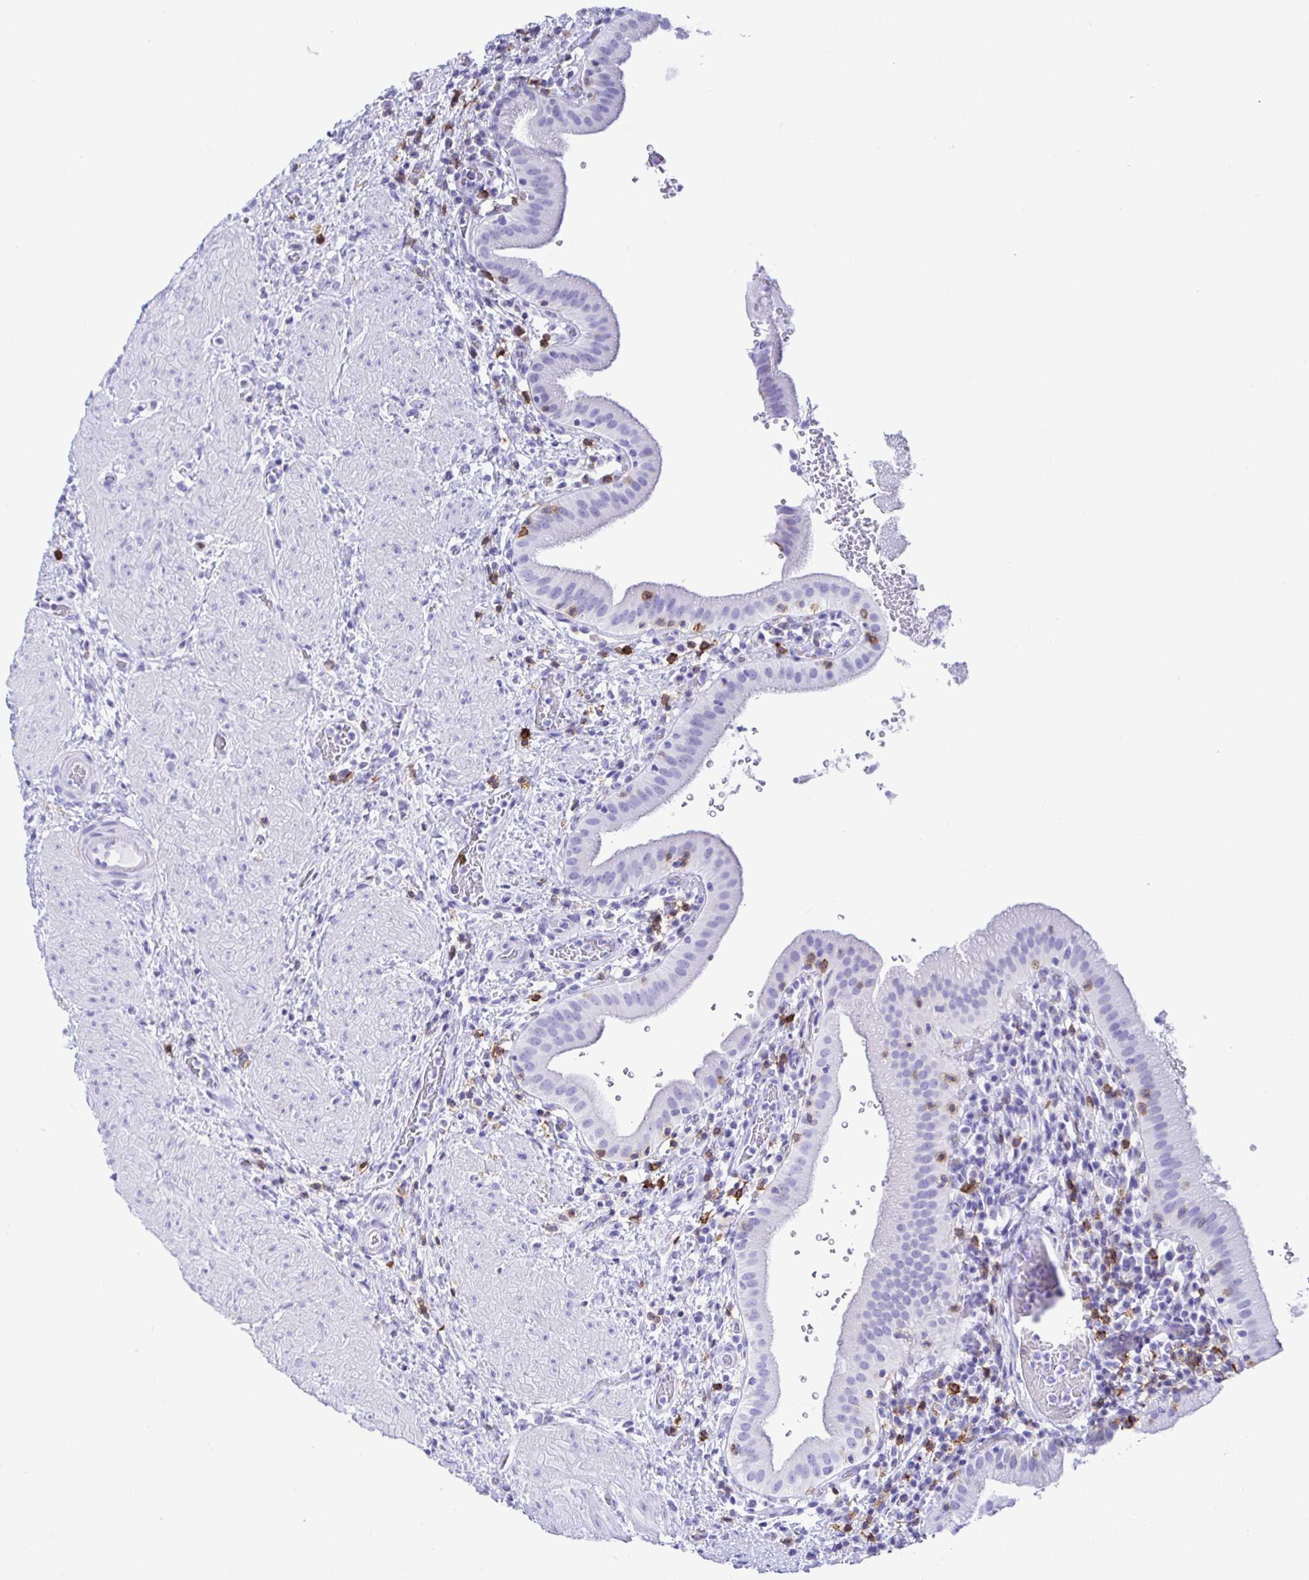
{"staining": {"intensity": "negative", "quantity": "none", "location": "none"}, "tissue": "gallbladder", "cell_type": "Glandular cells", "image_type": "normal", "snomed": [{"axis": "morphology", "description": "Normal tissue, NOS"}, {"axis": "topography", "description": "Gallbladder"}], "caption": "Image shows no protein expression in glandular cells of unremarkable gallbladder.", "gene": "CD5", "patient": {"sex": "male", "age": 26}}